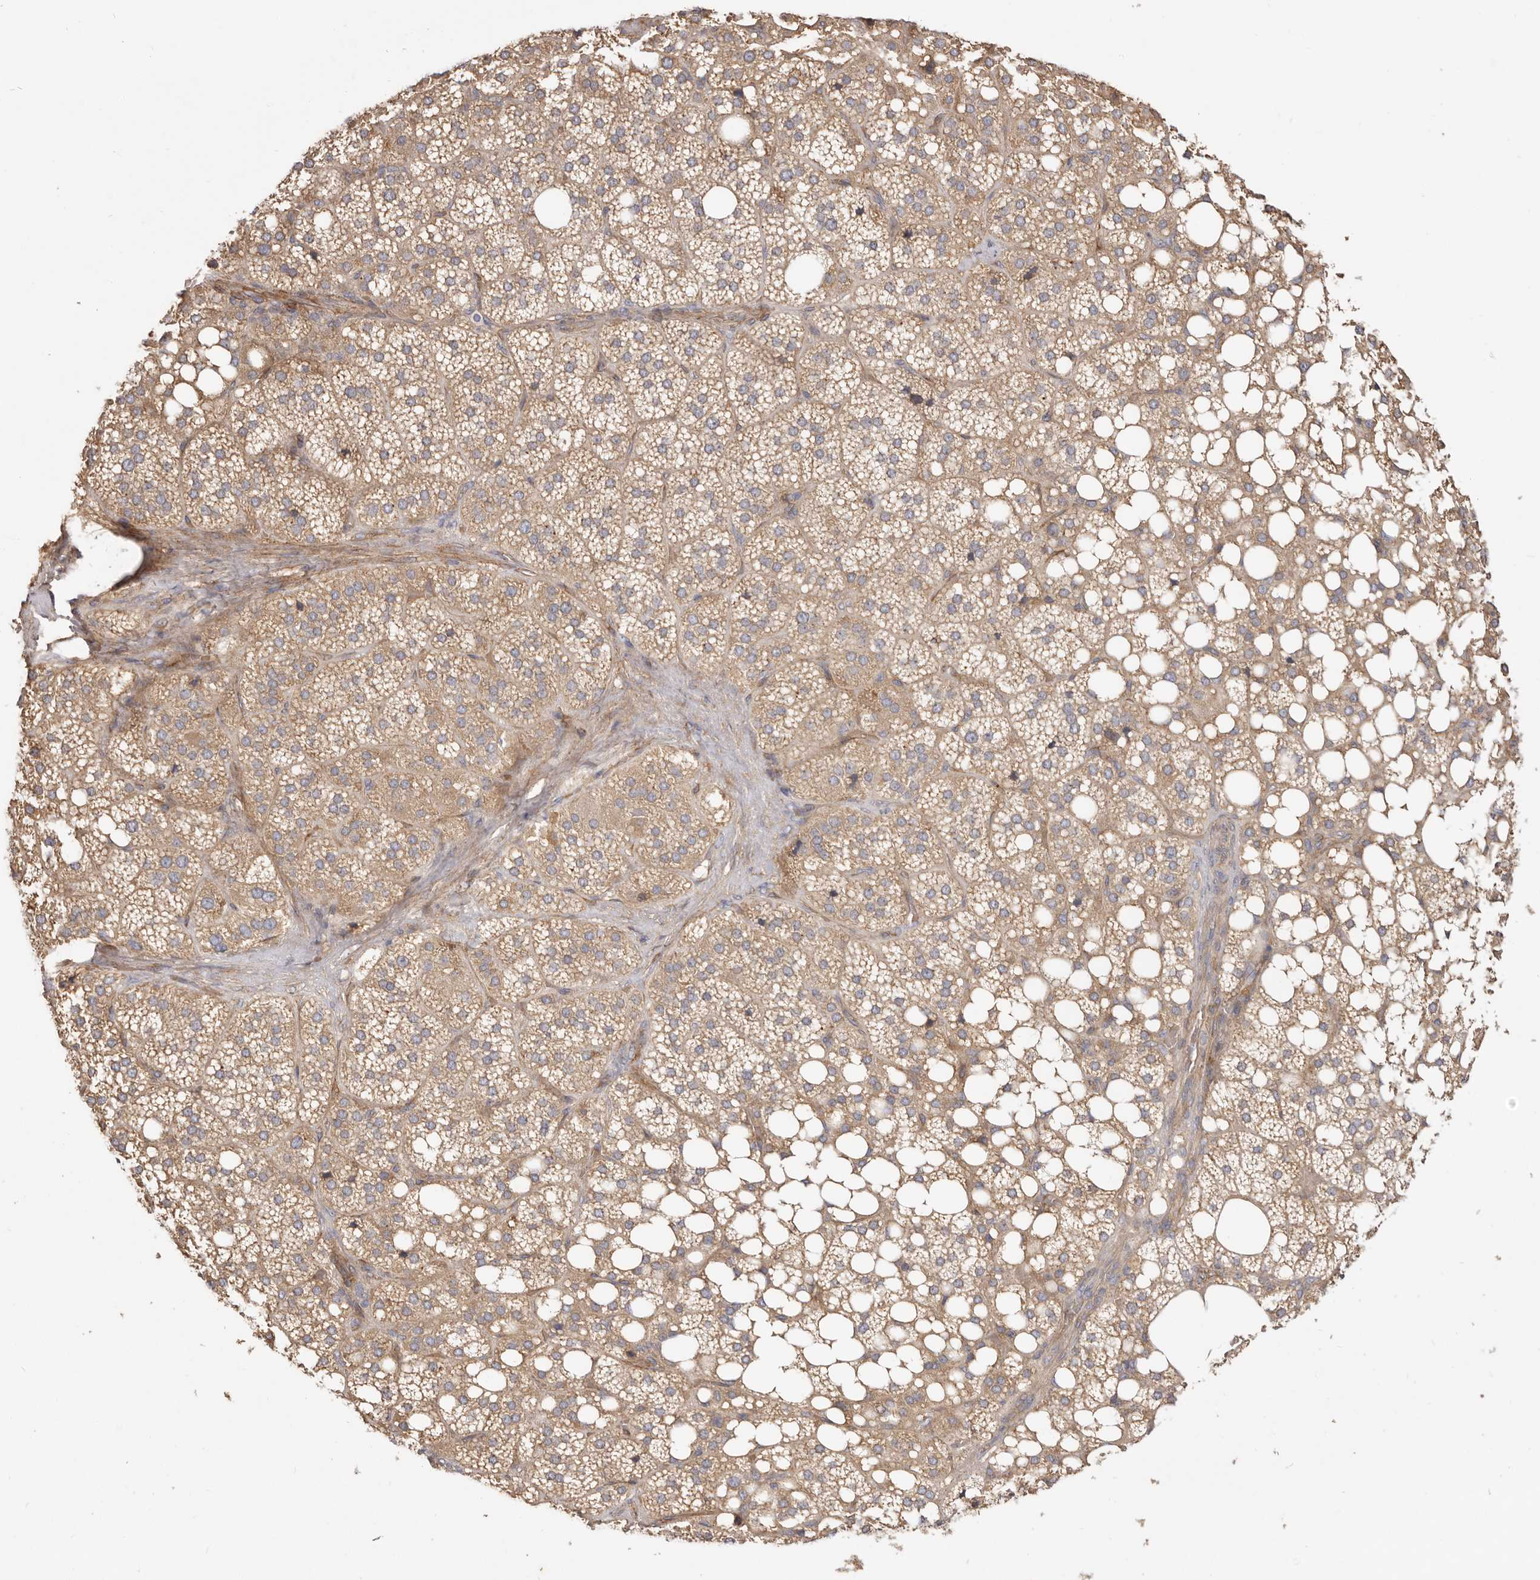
{"staining": {"intensity": "strong", "quantity": ">75%", "location": "cytoplasmic/membranous"}, "tissue": "adrenal gland", "cell_type": "Glandular cells", "image_type": "normal", "snomed": [{"axis": "morphology", "description": "Normal tissue, NOS"}, {"axis": "topography", "description": "Adrenal gland"}], "caption": "Immunohistochemical staining of benign adrenal gland reveals strong cytoplasmic/membranous protein staining in about >75% of glandular cells. The protein of interest is stained brown, and the nuclei are stained in blue (DAB (3,3'-diaminobenzidine) IHC with brightfield microscopy, high magnification).", "gene": "ADAMTS9", "patient": {"sex": "female", "age": 59}}